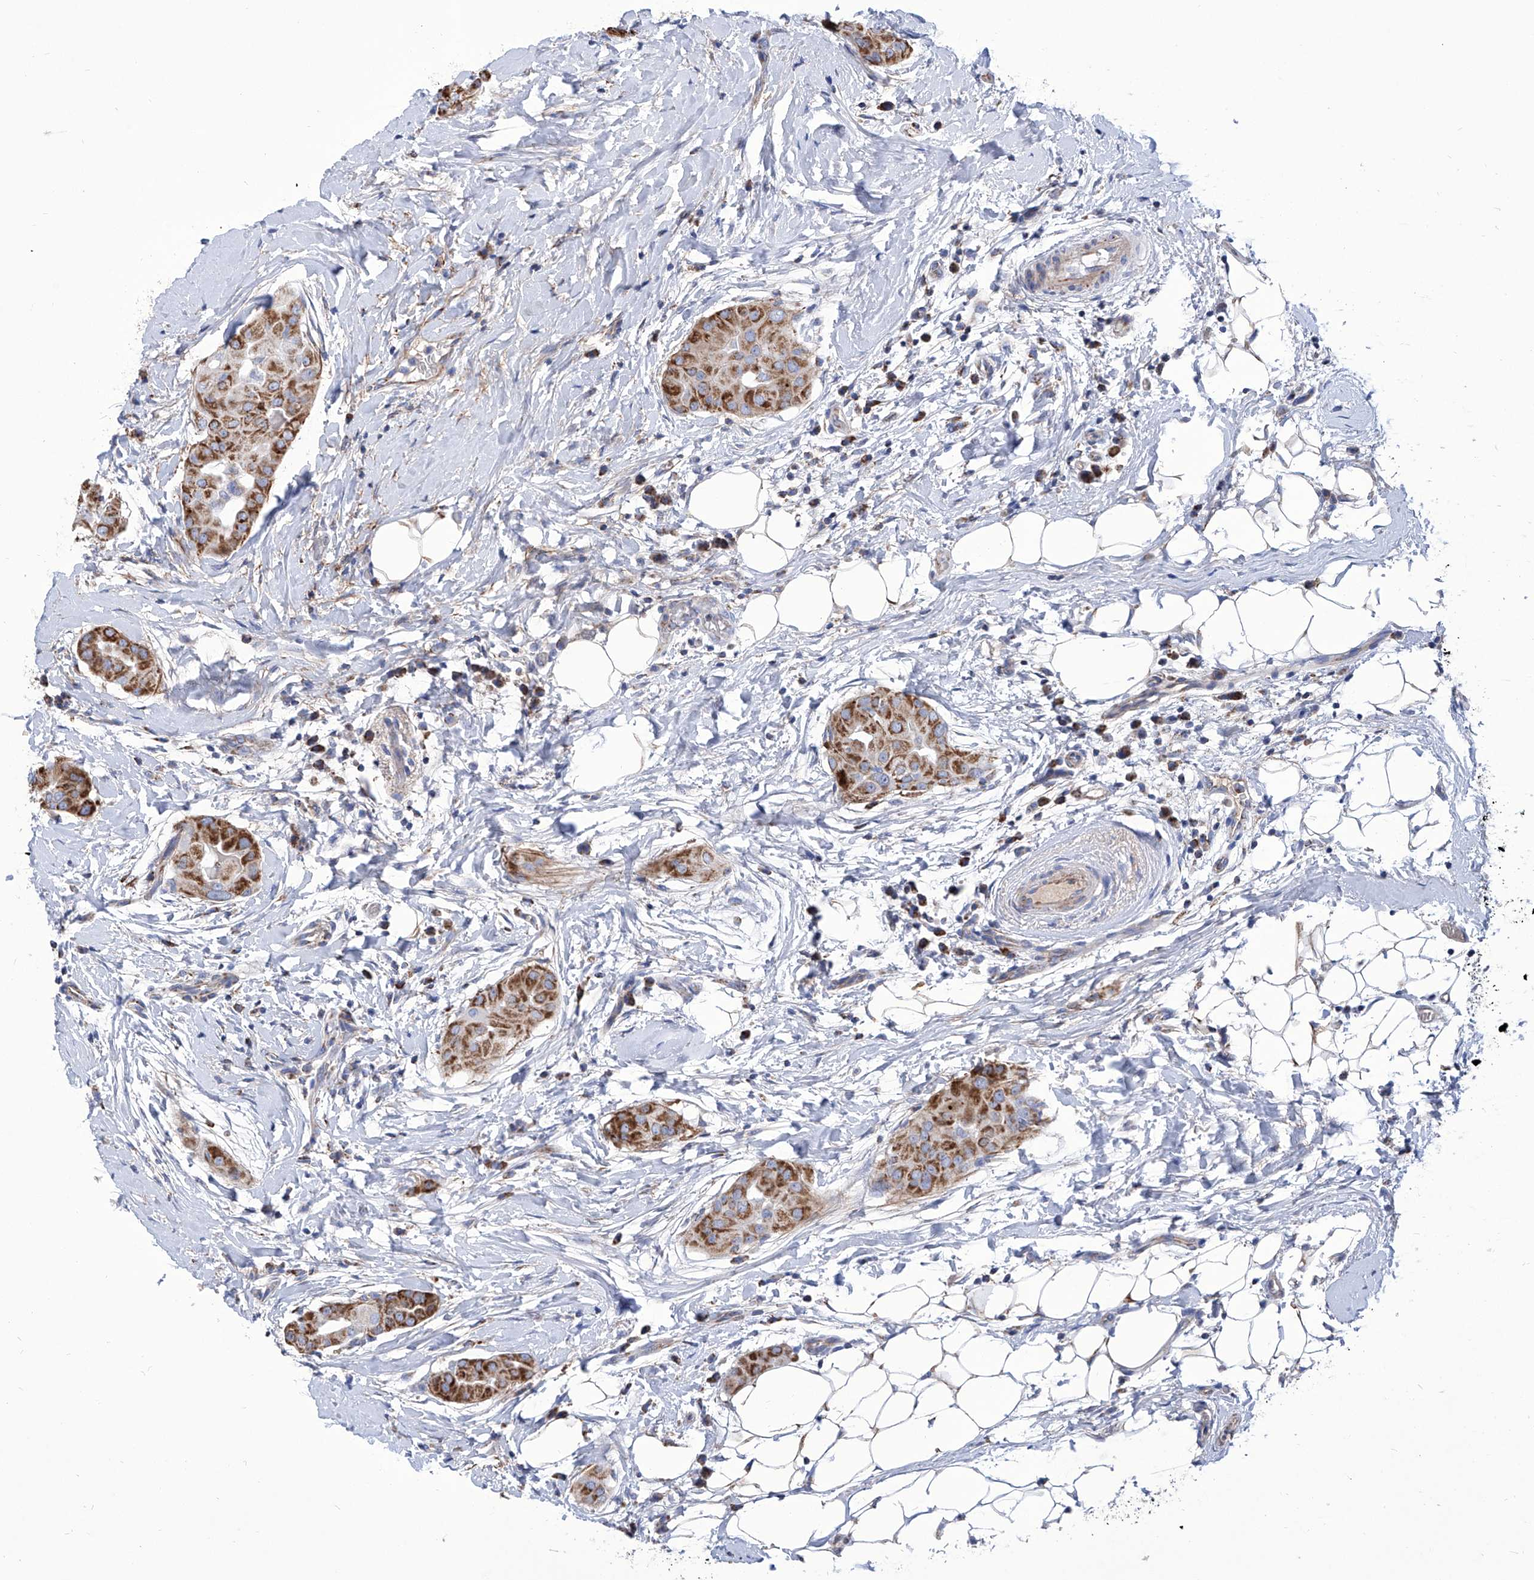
{"staining": {"intensity": "moderate", "quantity": ">75%", "location": "cytoplasmic/membranous"}, "tissue": "thyroid cancer", "cell_type": "Tumor cells", "image_type": "cancer", "snomed": [{"axis": "morphology", "description": "Papillary adenocarcinoma, NOS"}, {"axis": "topography", "description": "Thyroid gland"}], "caption": "Immunohistochemical staining of thyroid cancer exhibits medium levels of moderate cytoplasmic/membranous positivity in about >75% of tumor cells.", "gene": "SRBD1", "patient": {"sex": "male", "age": 33}}